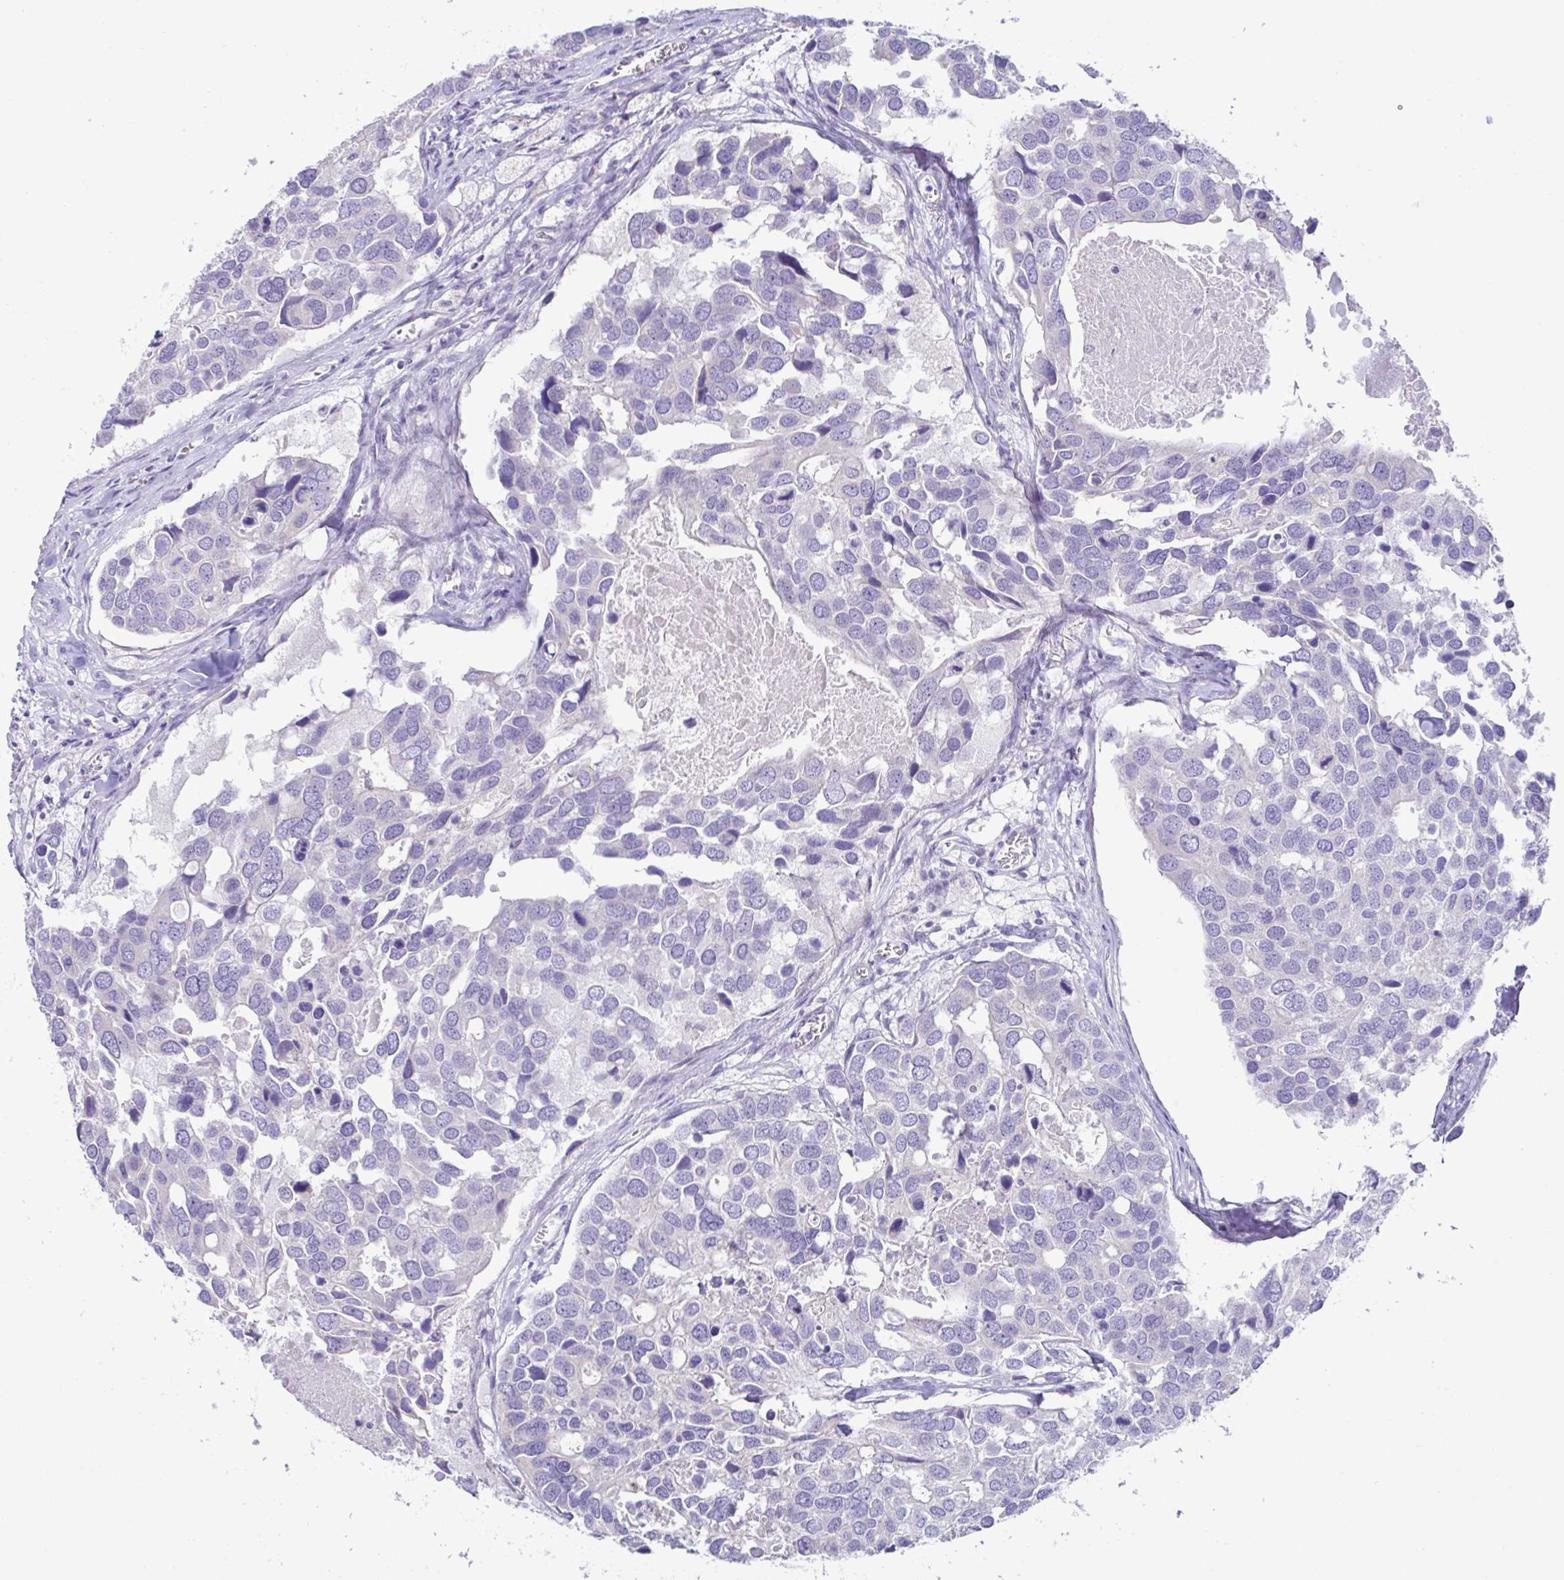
{"staining": {"intensity": "negative", "quantity": "none", "location": "none"}, "tissue": "breast cancer", "cell_type": "Tumor cells", "image_type": "cancer", "snomed": [{"axis": "morphology", "description": "Duct carcinoma"}, {"axis": "topography", "description": "Breast"}], "caption": "The IHC histopathology image has no significant positivity in tumor cells of breast infiltrating ductal carcinoma tissue.", "gene": "MED11", "patient": {"sex": "female", "age": 83}}